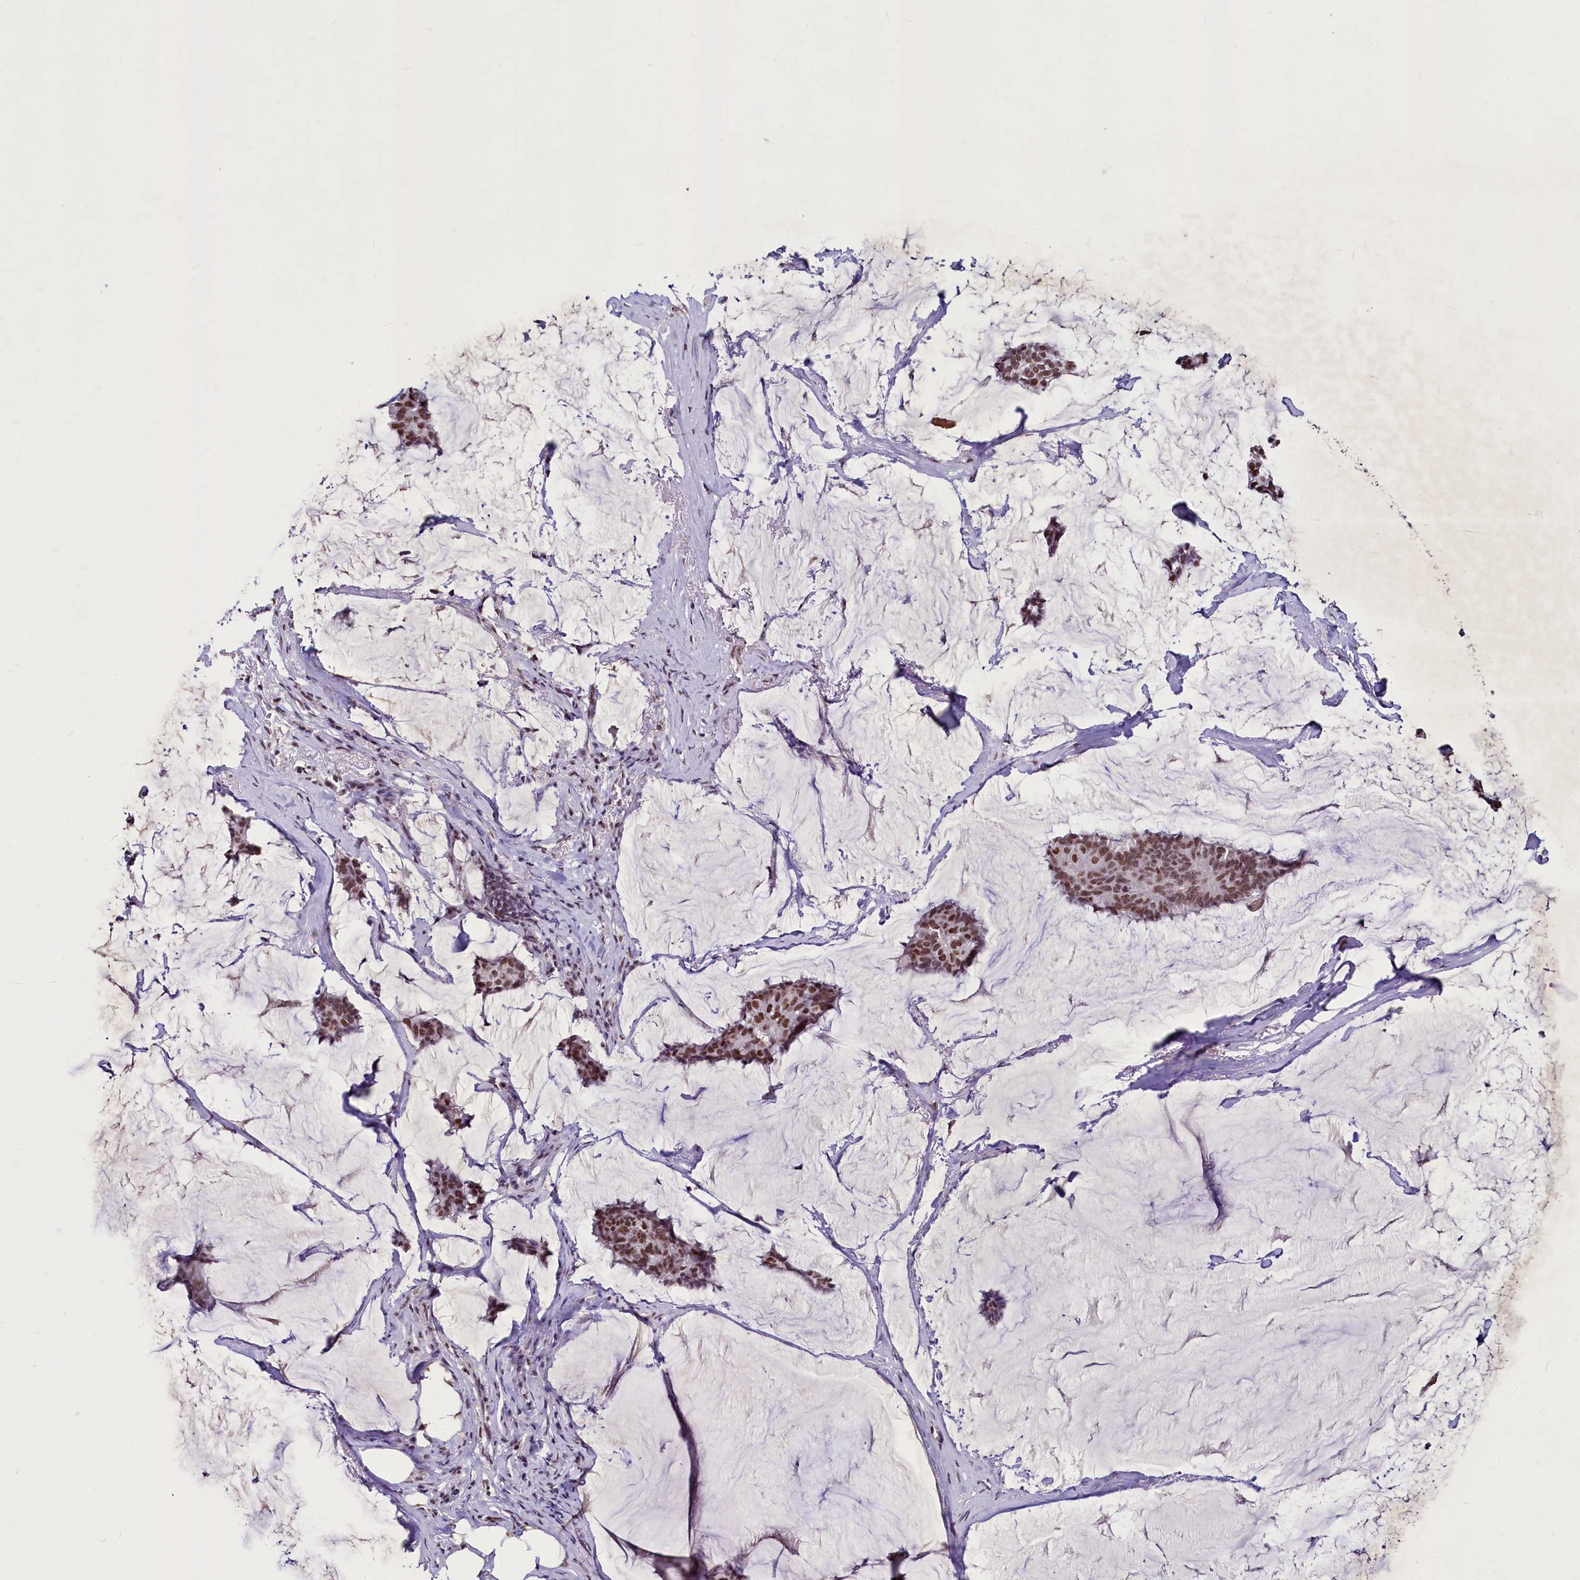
{"staining": {"intensity": "moderate", "quantity": ">75%", "location": "nuclear"}, "tissue": "breast cancer", "cell_type": "Tumor cells", "image_type": "cancer", "snomed": [{"axis": "morphology", "description": "Duct carcinoma"}, {"axis": "topography", "description": "Breast"}], "caption": "Breast intraductal carcinoma tissue demonstrates moderate nuclear expression in approximately >75% of tumor cells", "gene": "PARPBP", "patient": {"sex": "female", "age": 93}}